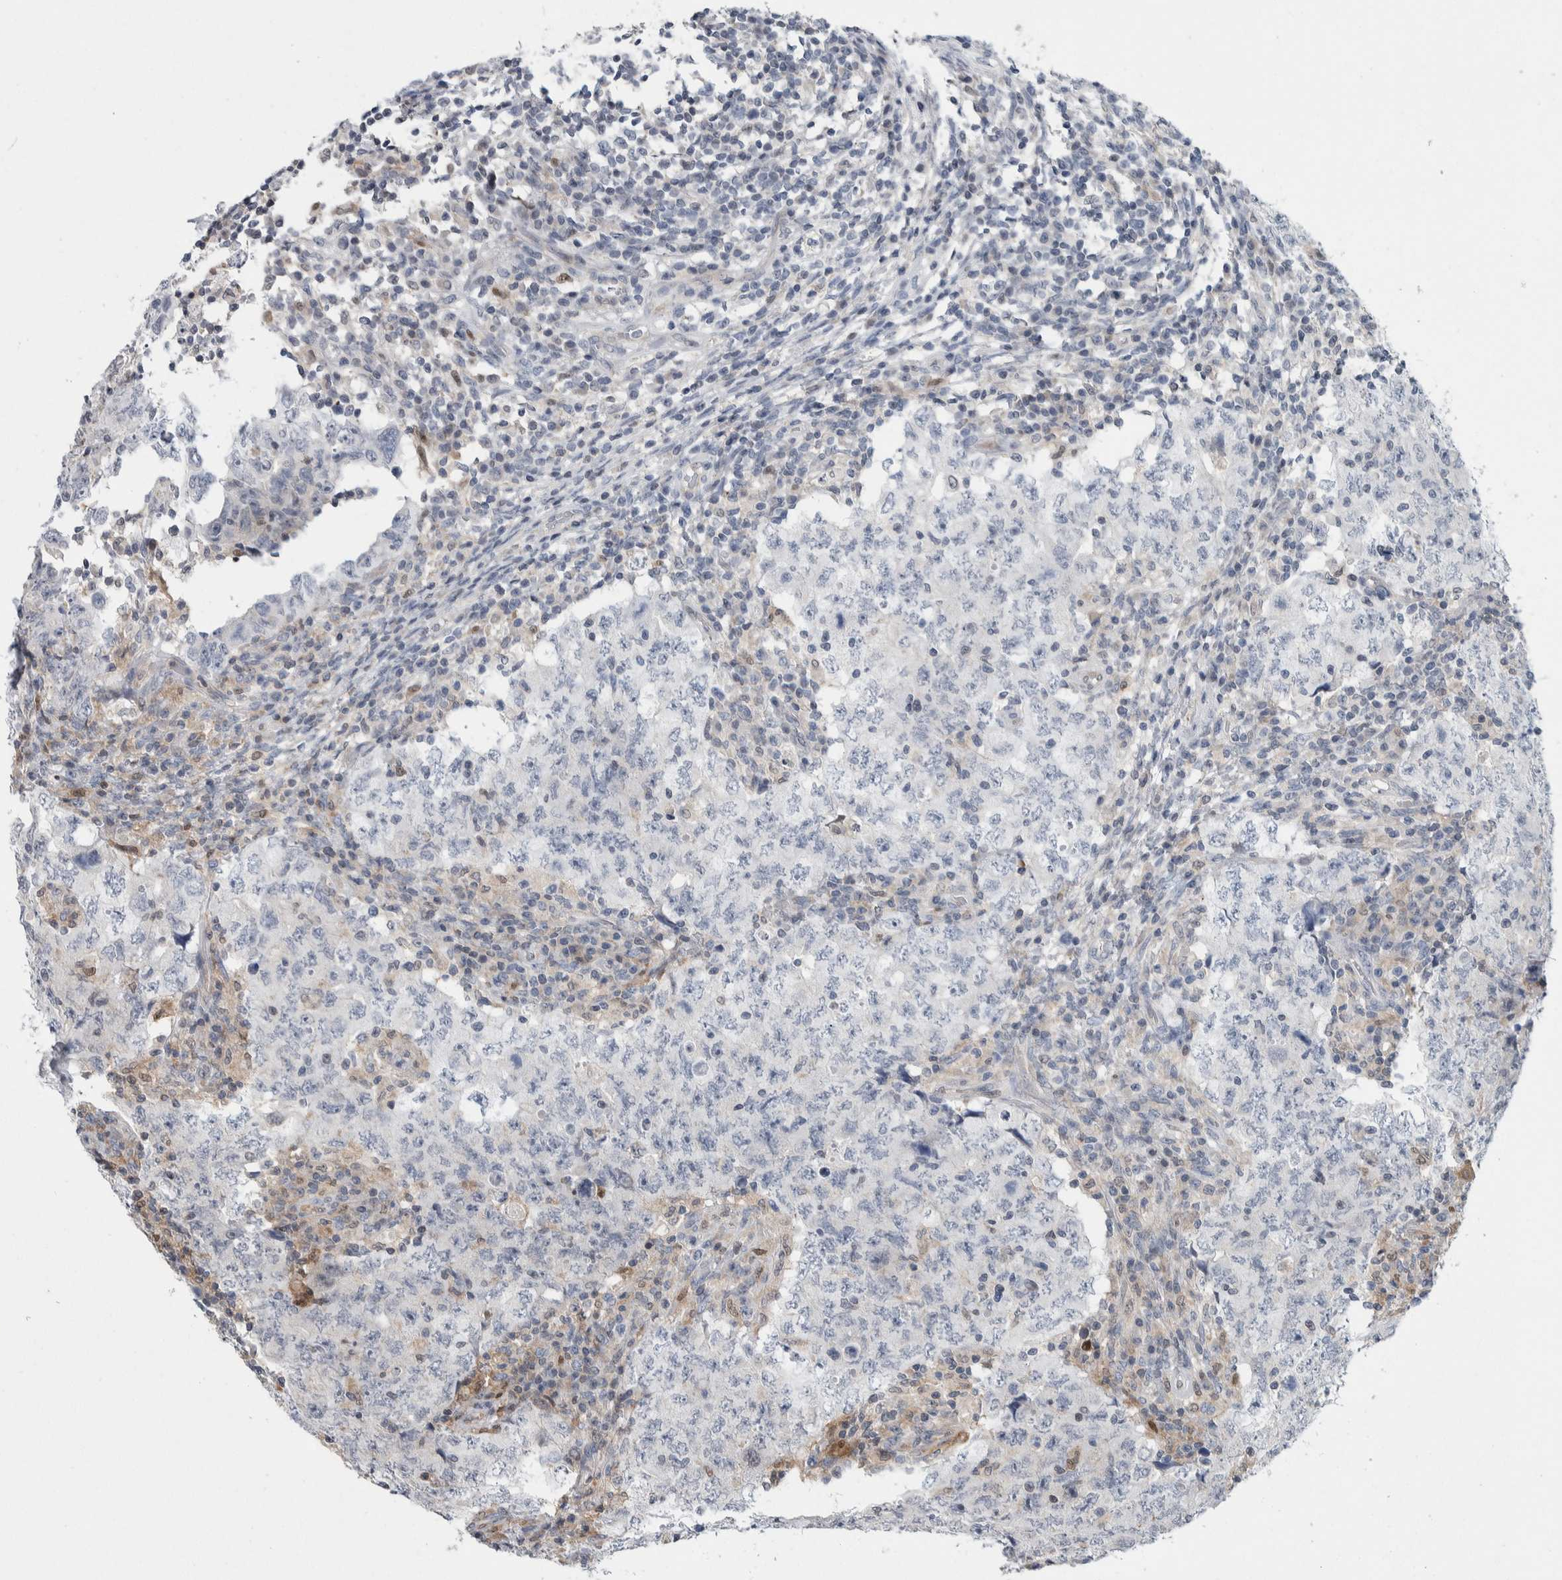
{"staining": {"intensity": "negative", "quantity": "none", "location": "none"}, "tissue": "testis cancer", "cell_type": "Tumor cells", "image_type": "cancer", "snomed": [{"axis": "morphology", "description": "Carcinoma, Embryonal, NOS"}, {"axis": "topography", "description": "Testis"}], "caption": "Photomicrograph shows no protein staining in tumor cells of testis cancer (embryonal carcinoma) tissue.", "gene": "PTPA", "patient": {"sex": "male", "age": 26}}